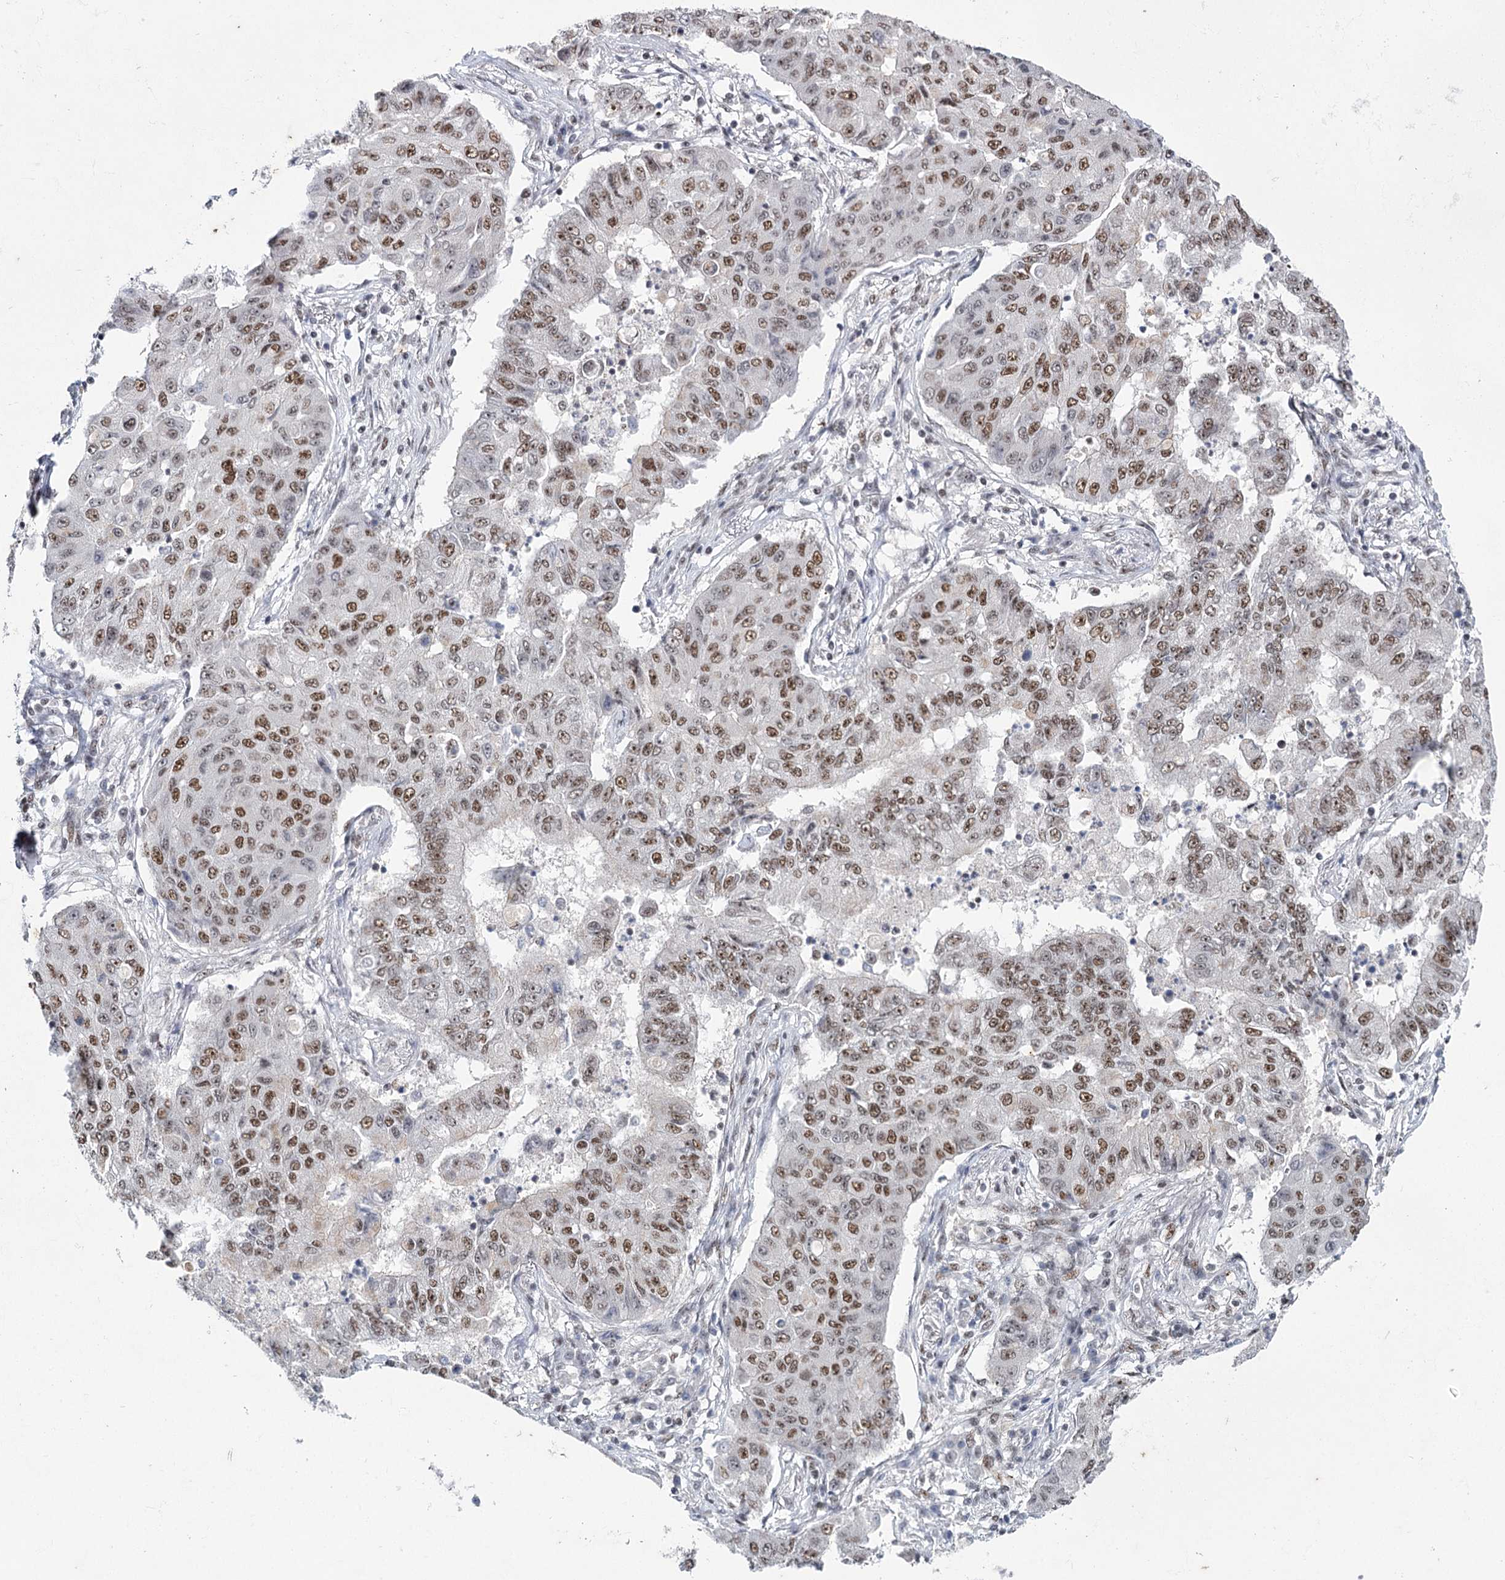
{"staining": {"intensity": "strong", "quantity": ">75%", "location": "nuclear"}, "tissue": "lung cancer", "cell_type": "Tumor cells", "image_type": "cancer", "snomed": [{"axis": "morphology", "description": "Squamous cell carcinoma, NOS"}, {"axis": "topography", "description": "Lung"}], "caption": "Lung cancer stained with a brown dye shows strong nuclear positive positivity in approximately >75% of tumor cells.", "gene": "SCAF8", "patient": {"sex": "male", "age": 74}}